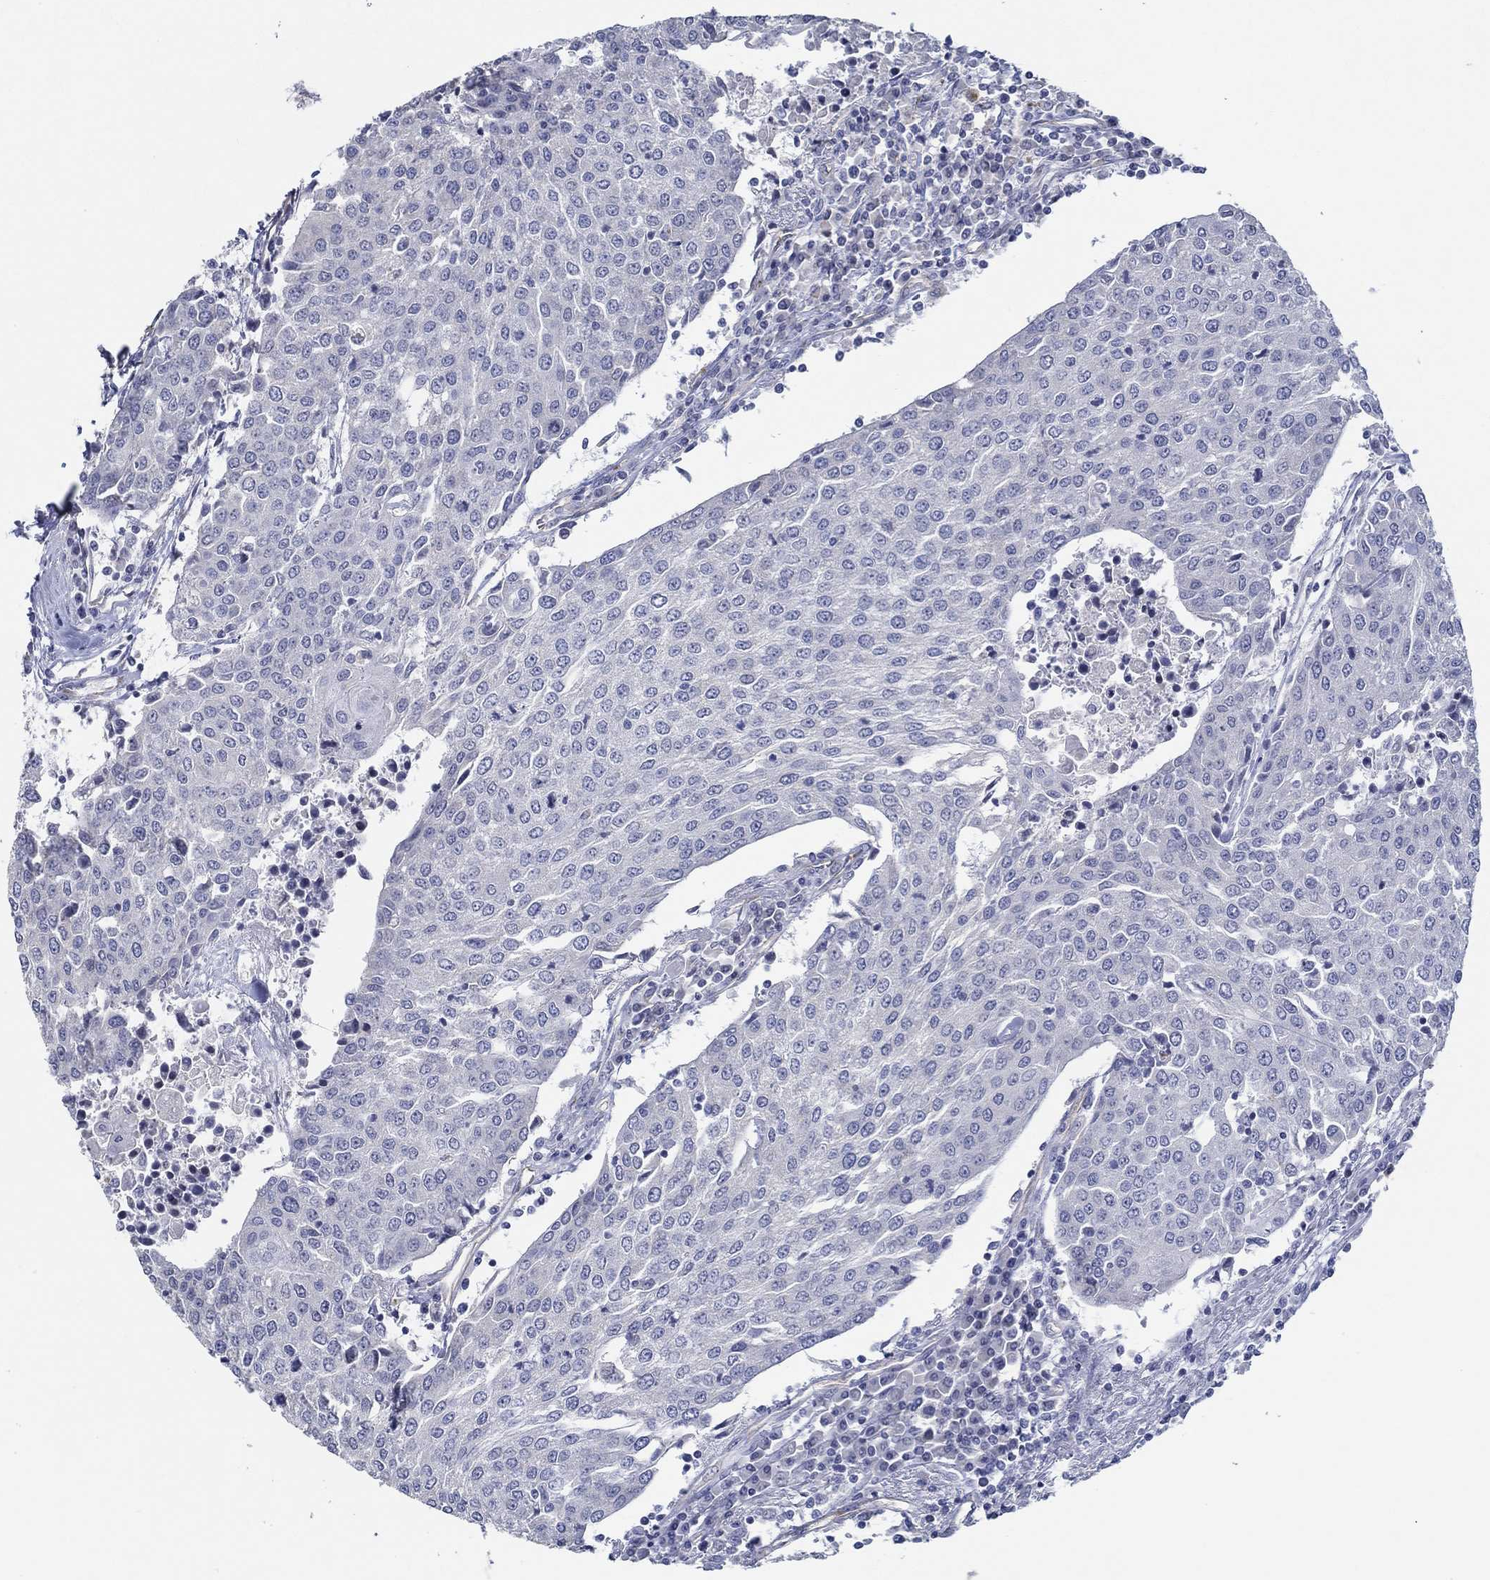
{"staining": {"intensity": "negative", "quantity": "none", "location": "none"}, "tissue": "urothelial cancer", "cell_type": "Tumor cells", "image_type": "cancer", "snomed": [{"axis": "morphology", "description": "Urothelial carcinoma, High grade"}, {"axis": "topography", "description": "Urinary bladder"}], "caption": "The histopathology image shows no significant staining in tumor cells of urothelial cancer. Brightfield microscopy of immunohistochemistry stained with DAB (3,3'-diaminobenzidine) (brown) and hematoxylin (blue), captured at high magnification.", "gene": "GJA5", "patient": {"sex": "female", "age": 85}}